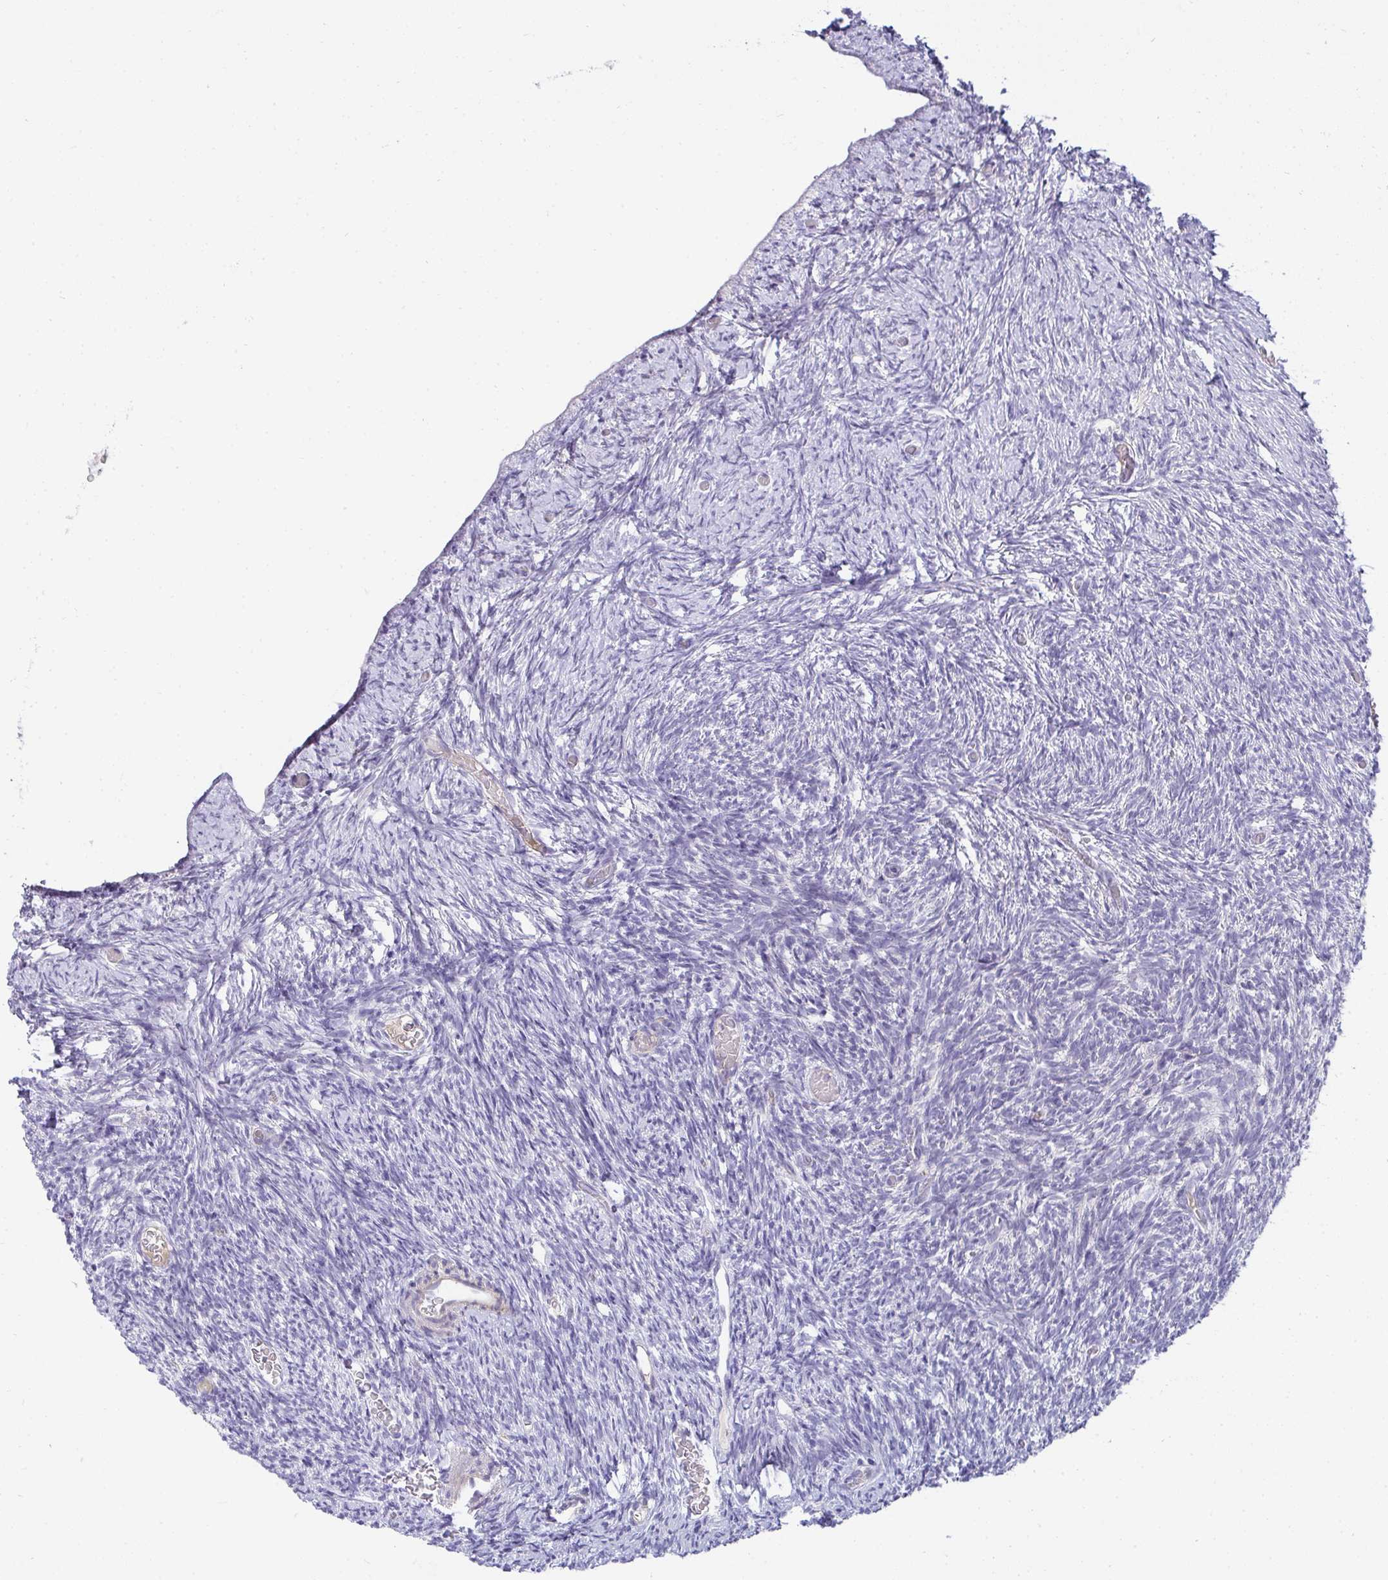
{"staining": {"intensity": "negative", "quantity": "none", "location": "none"}, "tissue": "ovary", "cell_type": "Ovarian stroma cells", "image_type": "normal", "snomed": [{"axis": "morphology", "description": "Normal tissue, NOS"}, {"axis": "topography", "description": "Ovary"}], "caption": "A photomicrograph of human ovary is negative for staining in ovarian stroma cells.", "gene": "AK5", "patient": {"sex": "female", "age": 39}}